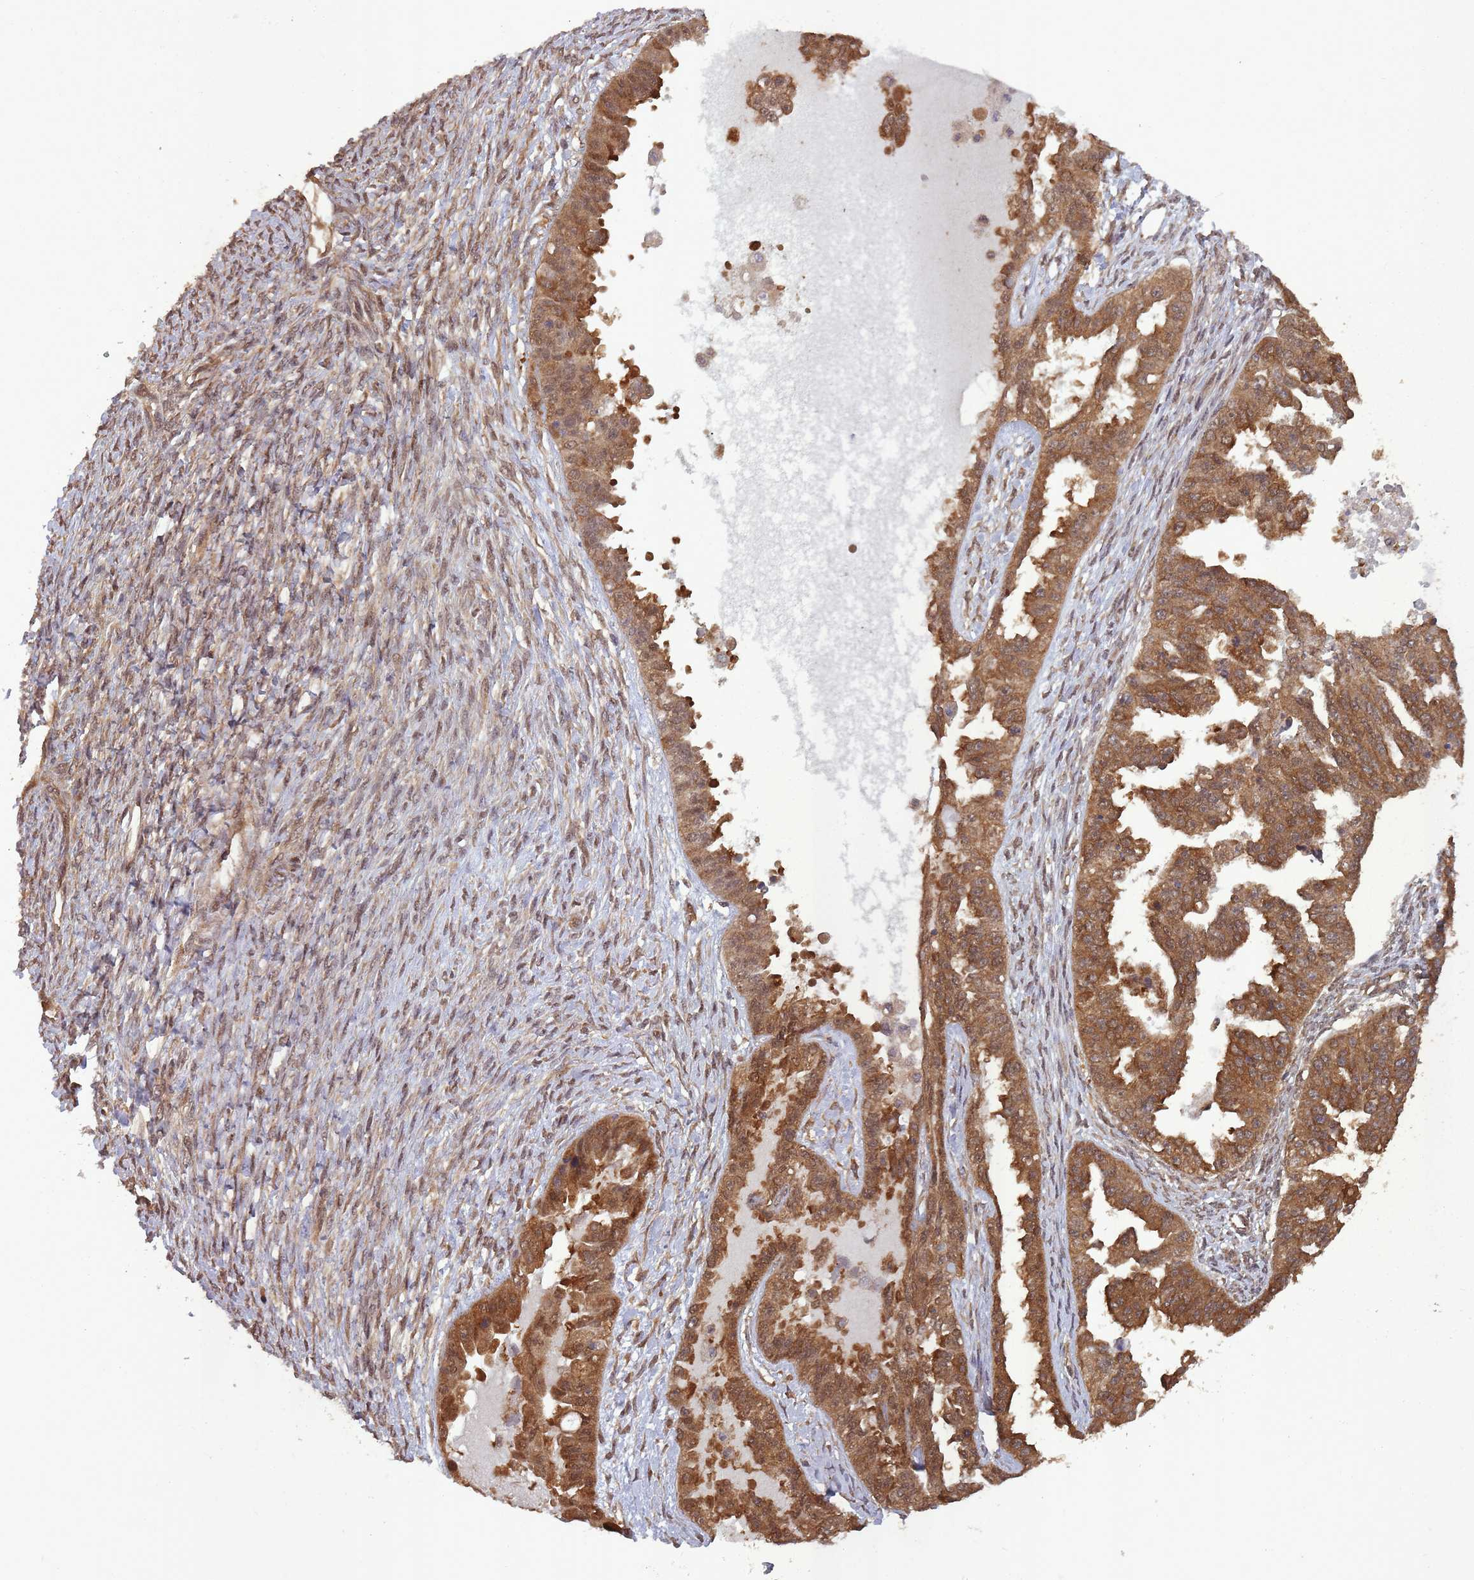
{"staining": {"intensity": "moderate", "quantity": ">75%", "location": "cytoplasmic/membranous,nuclear"}, "tissue": "ovarian cancer", "cell_type": "Tumor cells", "image_type": "cancer", "snomed": [{"axis": "morphology", "description": "Cystadenocarcinoma, serous, NOS"}, {"axis": "topography", "description": "Ovary"}], "caption": "The photomicrograph displays a brown stain indicating the presence of a protein in the cytoplasmic/membranous and nuclear of tumor cells in ovarian cancer (serous cystadenocarcinoma).", "gene": "PPP6R3", "patient": {"sex": "female", "age": 58}}